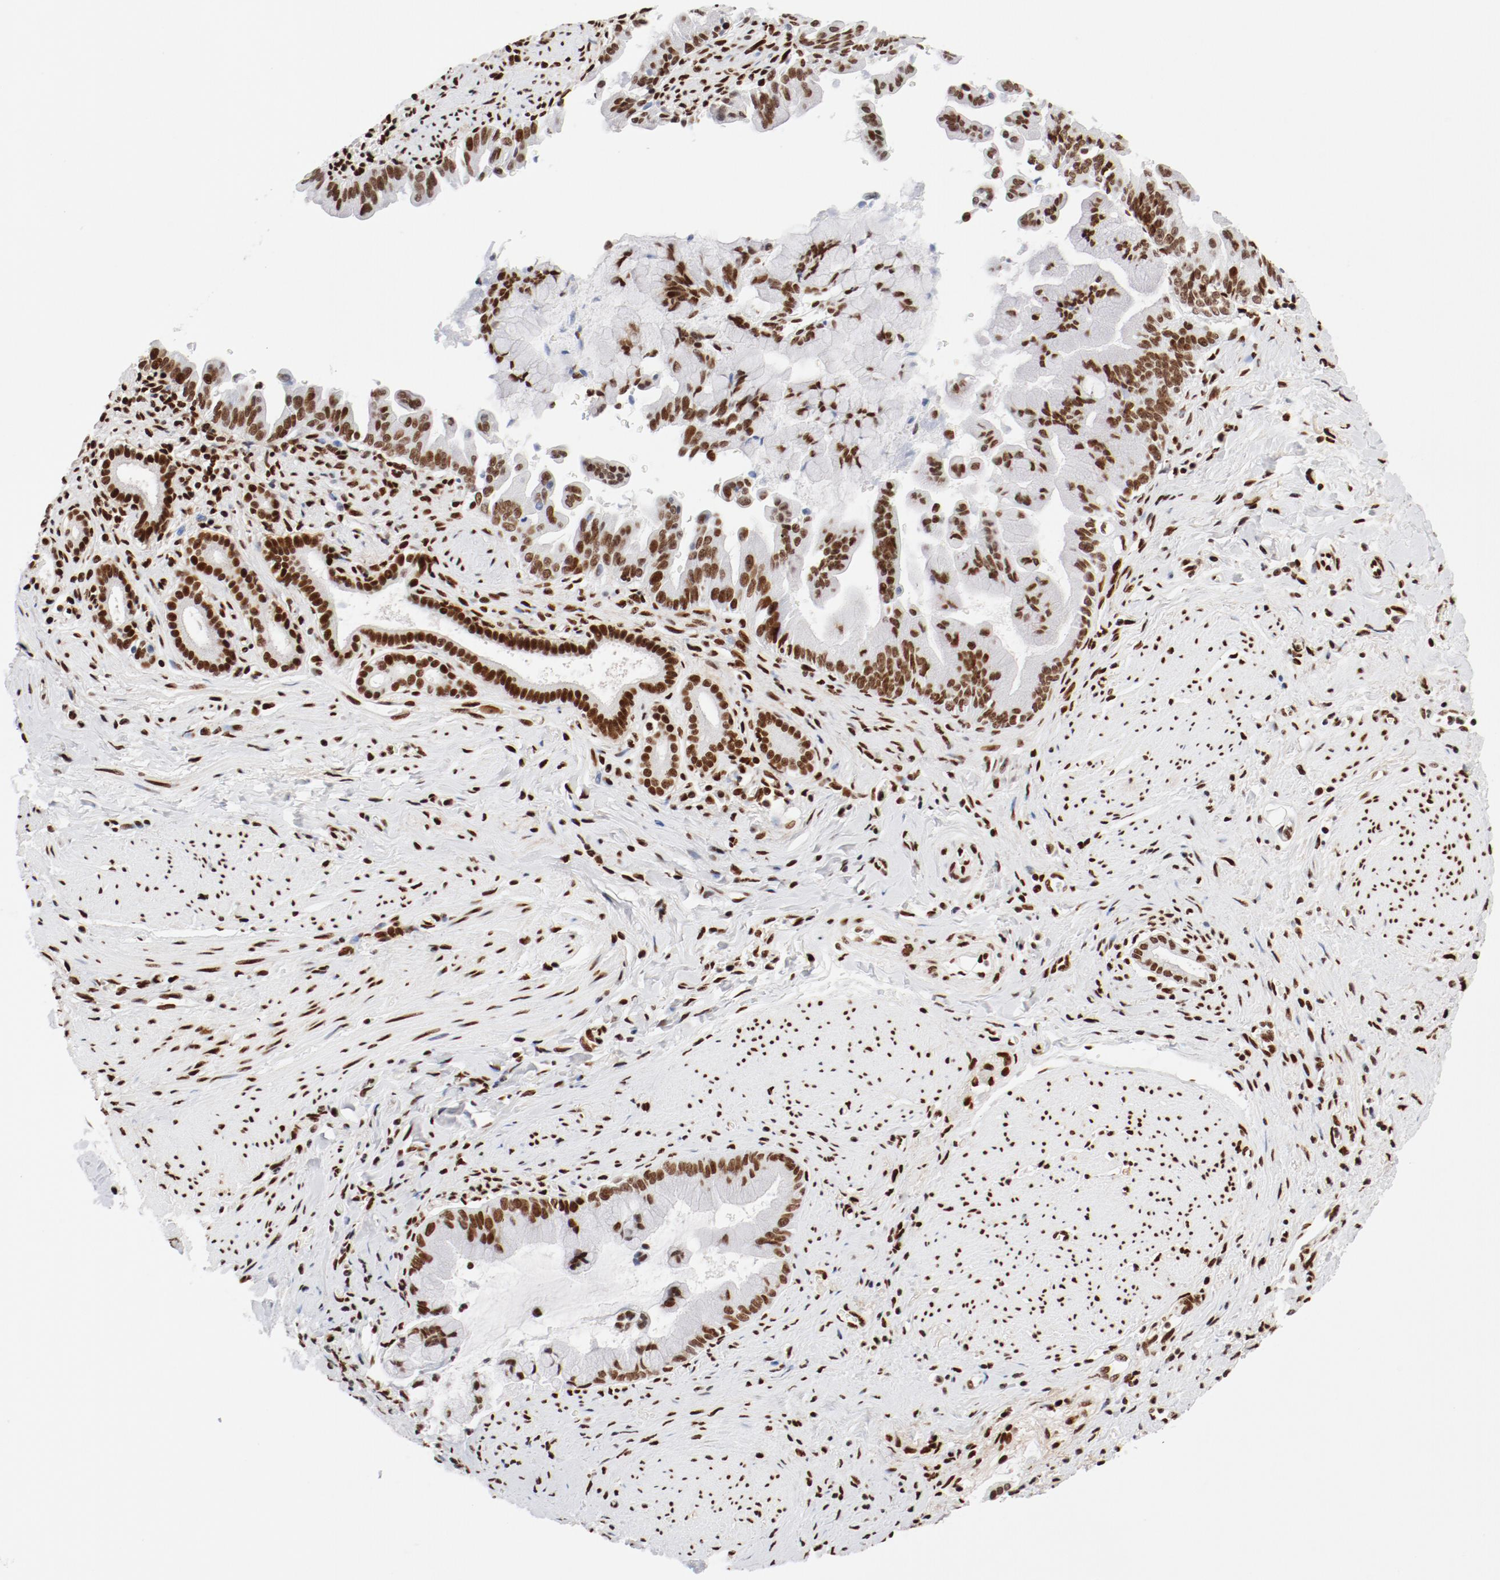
{"staining": {"intensity": "moderate", "quantity": ">75%", "location": "nuclear"}, "tissue": "pancreatic cancer", "cell_type": "Tumor cells", "image_type": "cancer", "snomed": [{"axis": "morphology", "description": "Adenocarcinoma, NOS"}, {"axis": "topography", "description": "Pancreas"}], "caption": "Immunohistochemical staining of human pancreatic cancer (adenocarcinoma) shows medium levels of moderate nuclear expression in approximately >75% of tumor cells.", "gene": "CTBP1", "patient": {"sex": "male", "age": 59}}